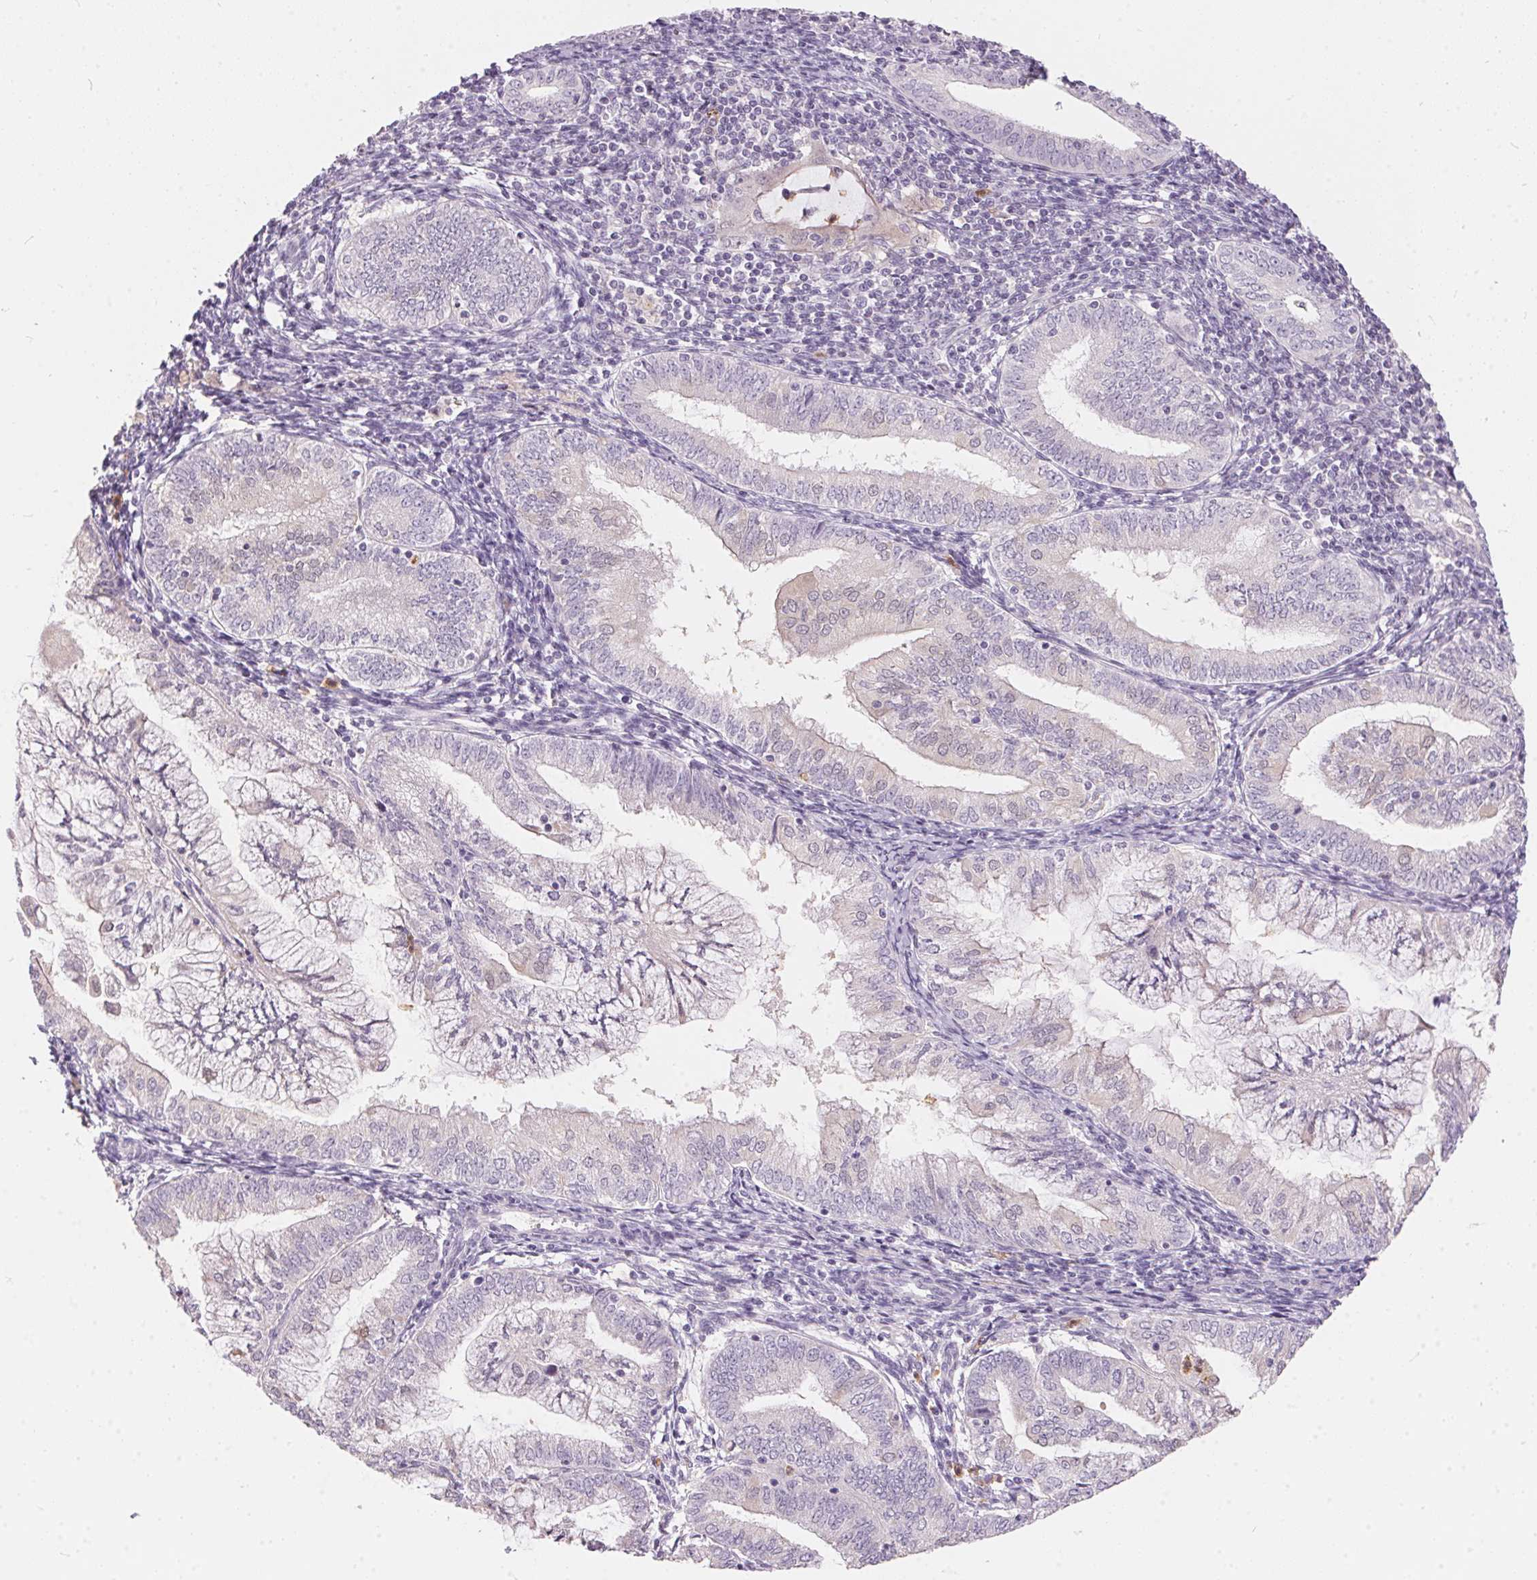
{"staining": {"intensity": "negative", "quantity": "none", "location": "none"}, "tissue": "endometrial cancer", "cell_type": "Tumor cells", "image_type": "cancer", "snomed": [{"axis": "morphology", "description": "Adenocarcinoma, NOS"}, {"axis": "topography", "description": "Endometrium"}], "caption": "Histopathology image shows no significant protein expression in tumor cells of endometrial adenocarcinoma.", "gene": "SERPINB1", "patient": {"sex": "female", "age": 55}}